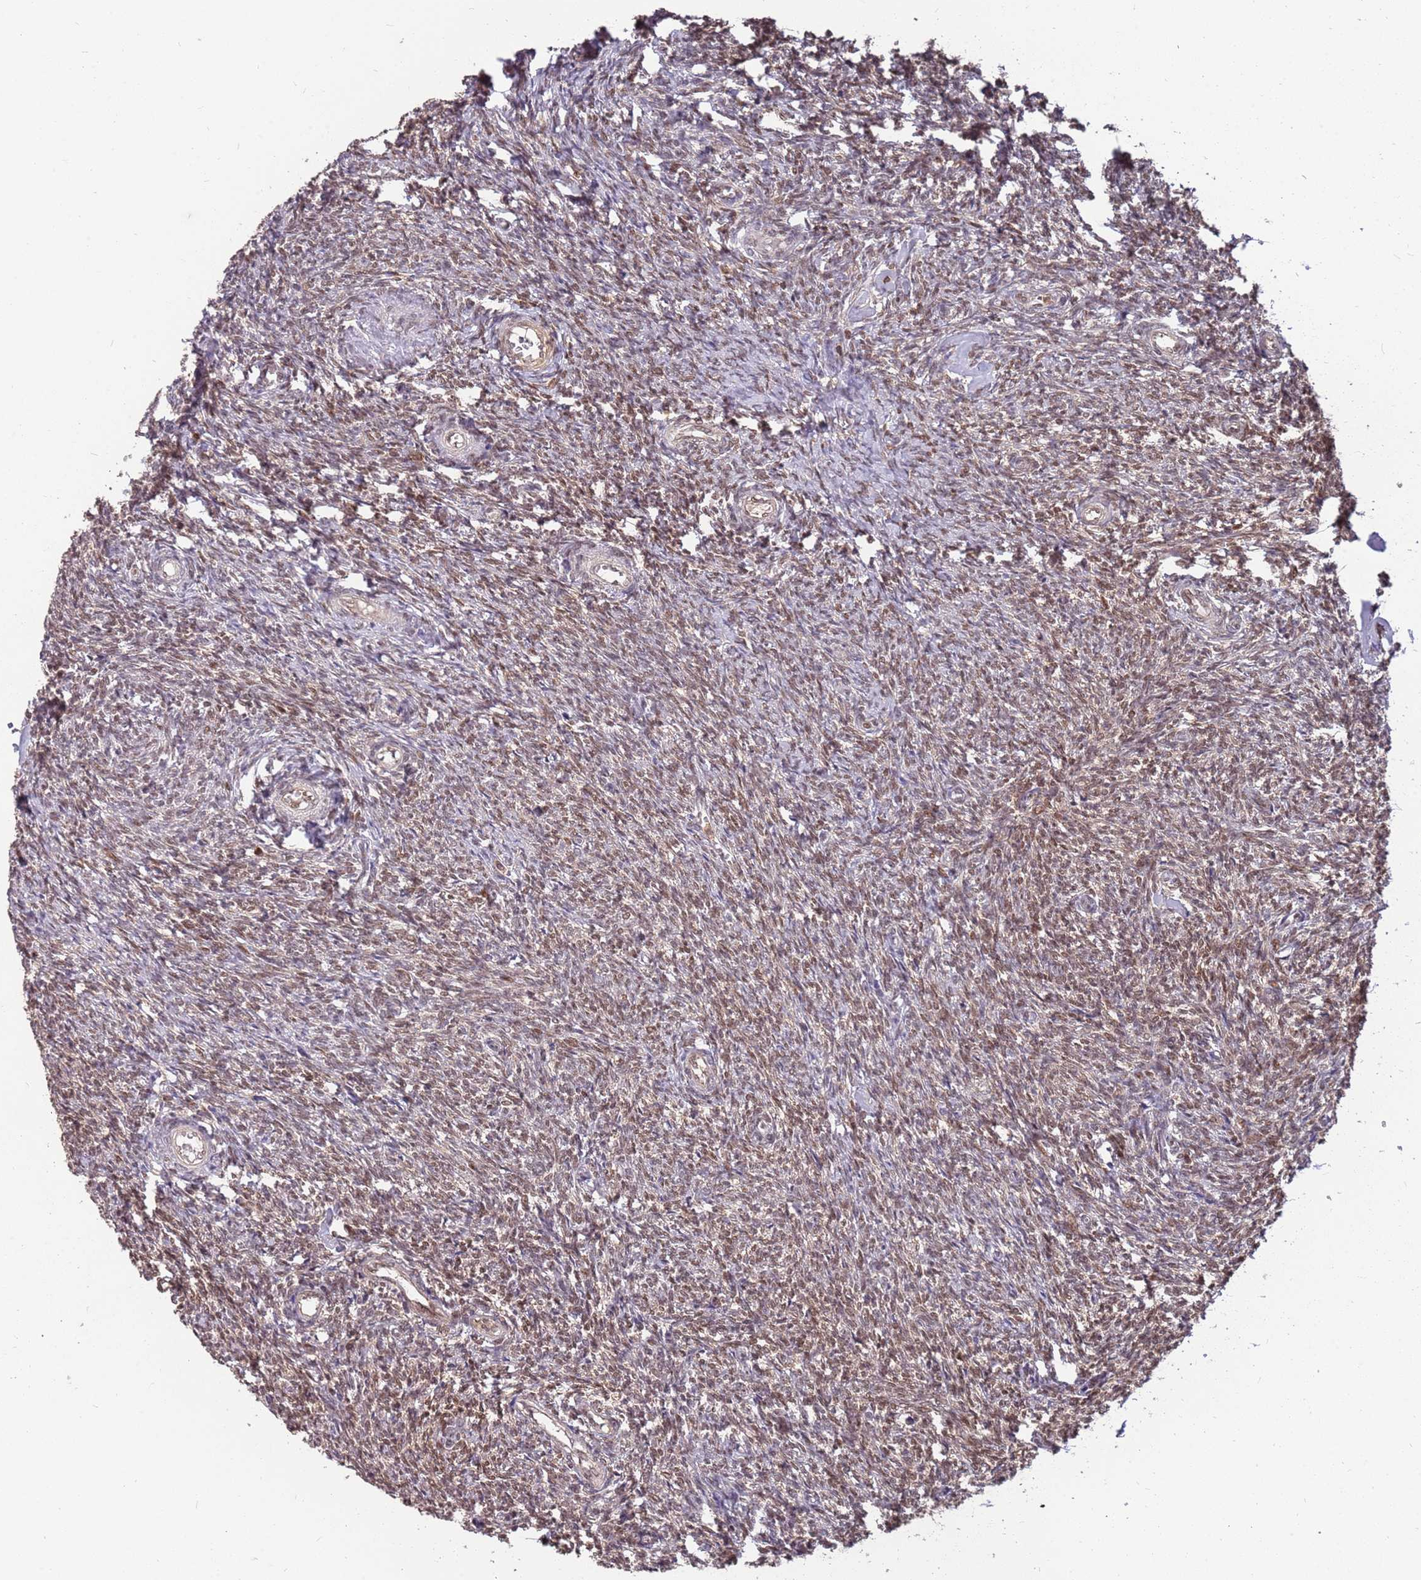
{"staining": {"intensity": "moderate", "quantity": "25%-75%", "location": "nuclear"}, "tissue": "ovary", "cell_type": "Ovarian stroma cells", "image_type": "normal", "snomed": [{"axis": "morphology", "description": "Normal tissue, NOS"}, {"axis": "topography", "description": "Ovary"}], "caption": "Immunohistochemistry (DAB (3,3'-diaminobenzidine)) staining of benign ovary reveals moderate nuclear protein staining in approximately 25%-75% of ovarian stroma cells.", "gene": "GBP2", "patient": {"sex": "female", "age": 44}}